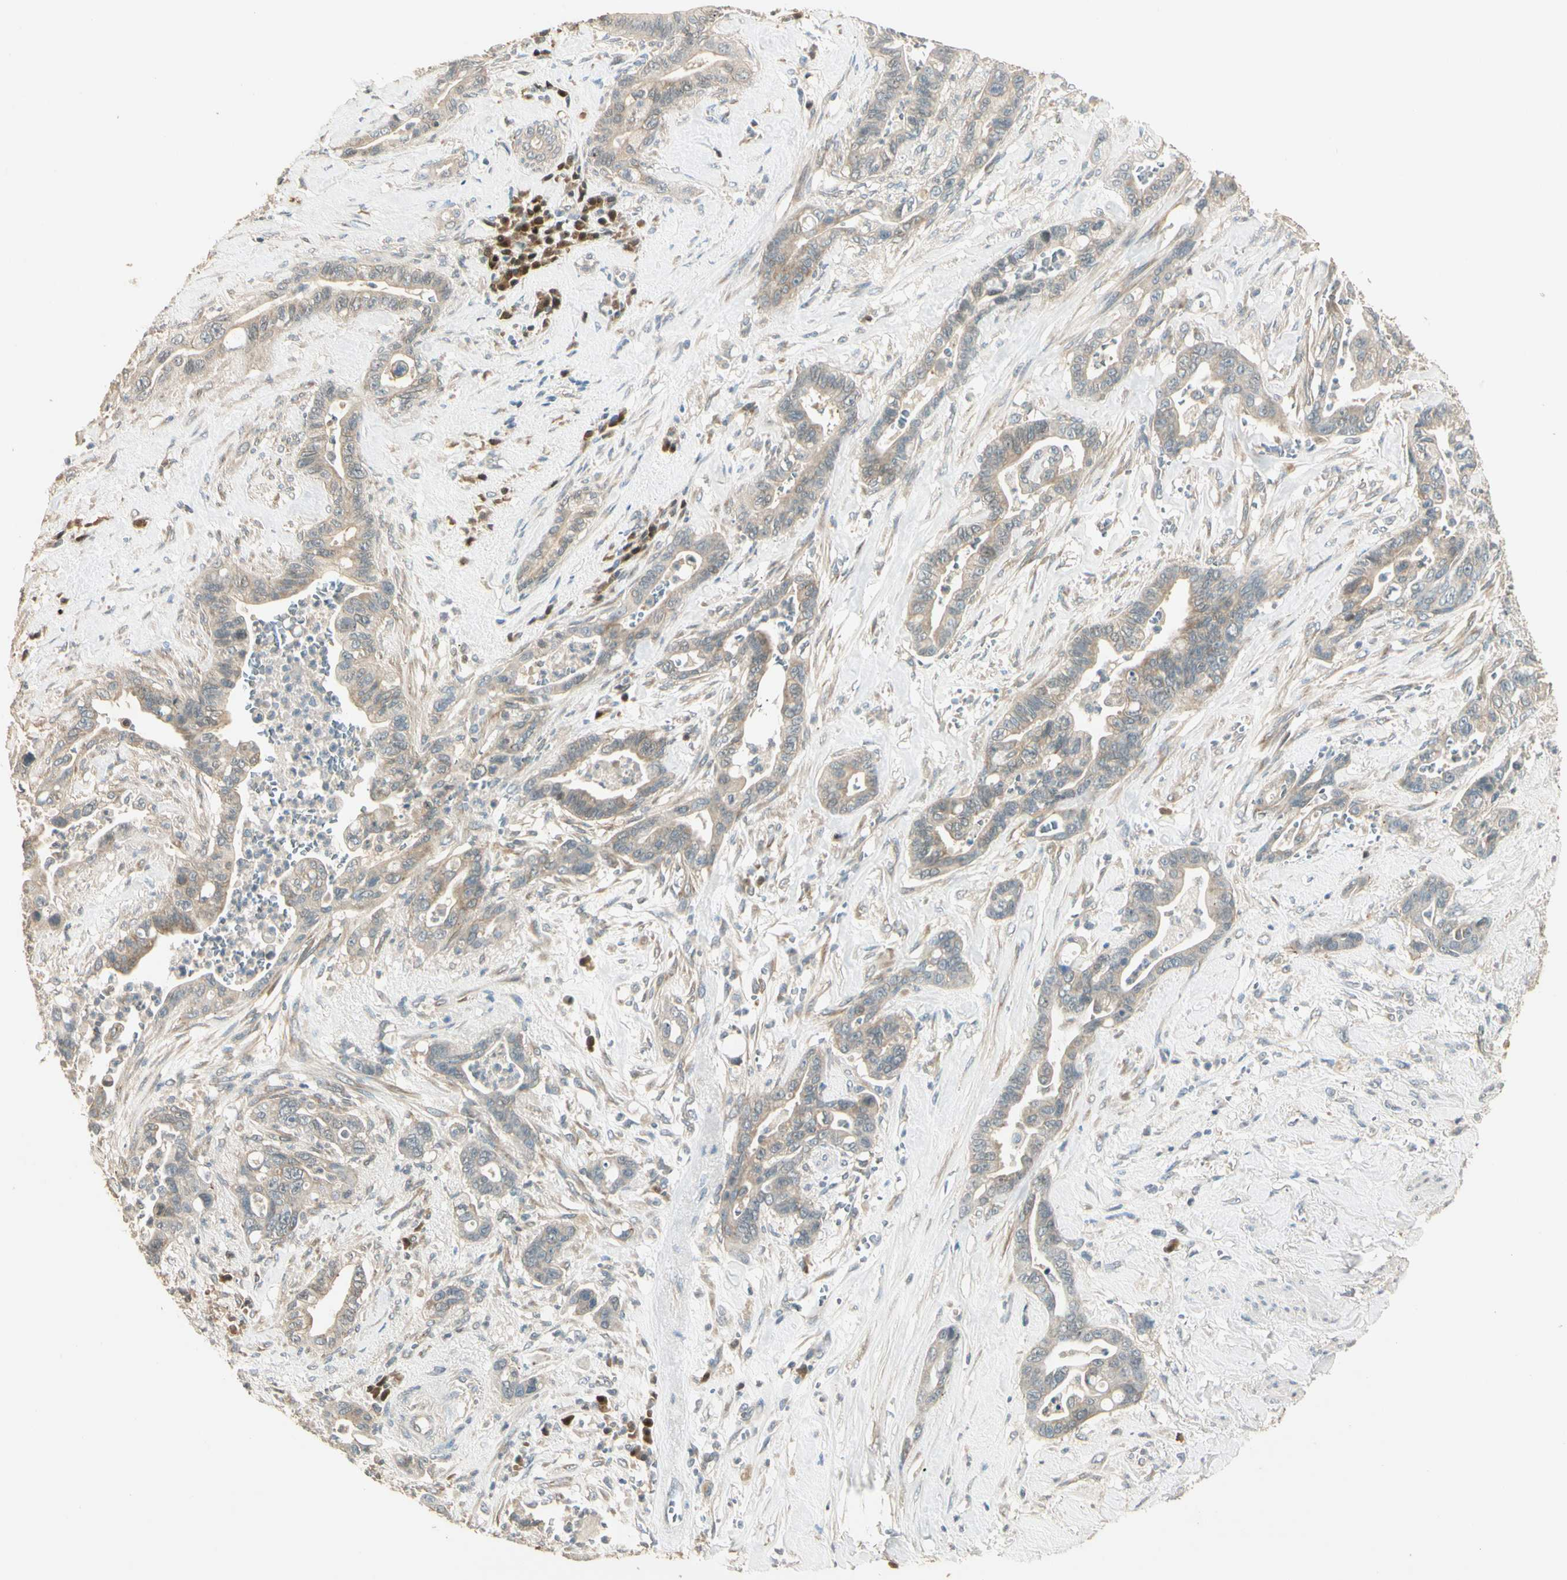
{"staining": {"intensity": "weak", "quantity": ">75%", "location": "cytoplasmic/membranous"}, "tissue": "pancreatic cancer", "cell_type": "Tumor cells", "image_type": "cancer", "snomed": [{"axis": "morphology", "description": "Adenocarcinoma, NOS"}, {"axis": "topography", "description": "Pancreas"}], "caption": "Protein staining of pancreatic cancer tissue exhibits weak cytoplasmic/membranous expression in about >75% of tumor cells.", "gene": "PLXNA1", "patient": {"sex": "male", "age": 70}}